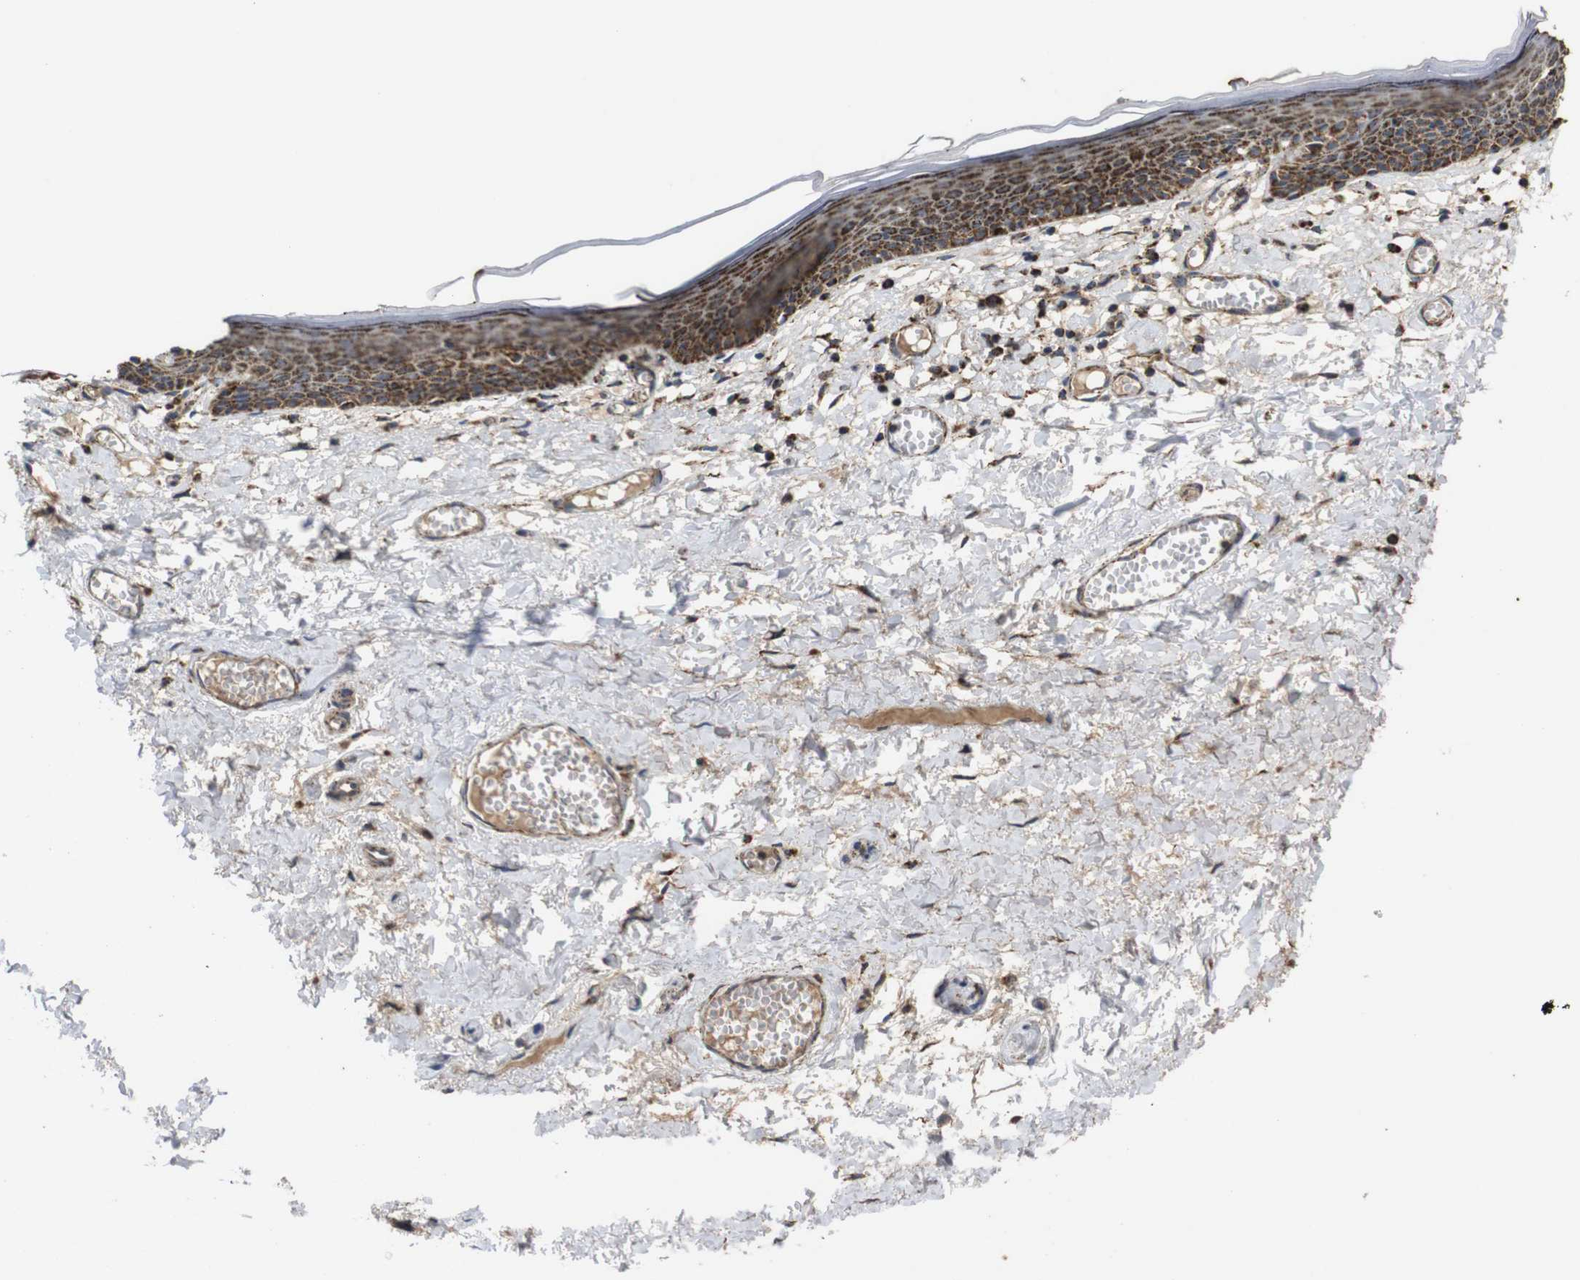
{"staining": {"intensity": "strong", "quantity": ">75%", "location": "cytoplasmic/membranous"}, "tissue": "skin", "cell_type": "Epidermal cells", "image_type": "normal", "snomed": [{"axis": "morphology", "description": "Normal tissue, NOS"}, {"axis": "topography", "description": "Vulva"}], "caption": "Human skin stained with a brown dye displays strong cytoplasmic/membranous positive positivity in about >75% of epidermal cells.", "gene": "ATP5F1A", "patient": {"sex": "female", "age": 54}}